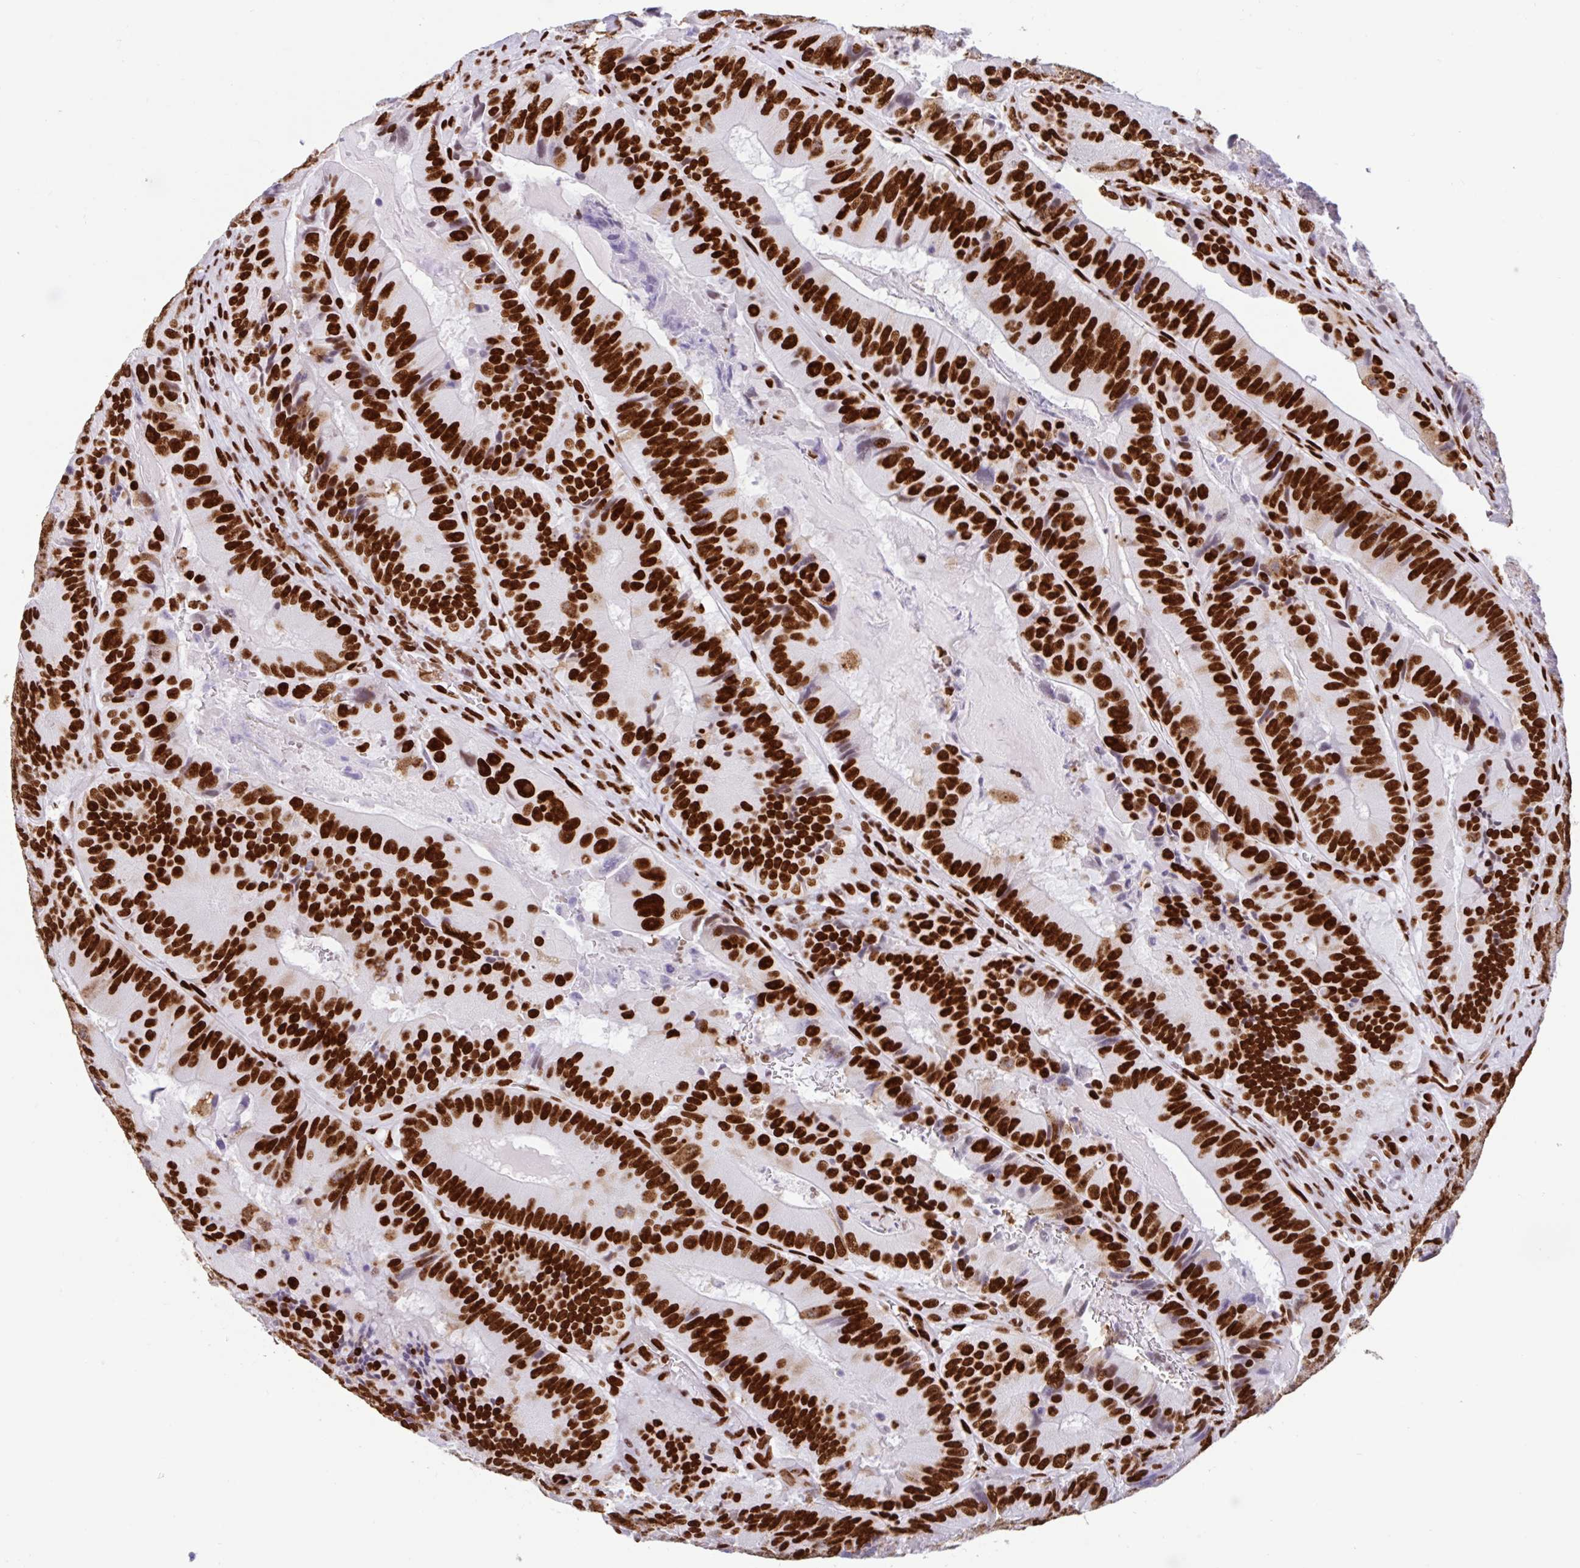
{"staining": {"intensity": "strong", "quantity": ">75%", "location": "nuclear"}, "tissue": "colorectal cancer", "cell_type": "Tumor cells", "image_type": "cancer", "snomed": [{"axis": "morphology", "description": "Adenocarcinoma, NOS"}, {"axis": "topography", "description": "Colon"}], "caption": "Human colorectal adenocarcinoma stained with a protein marker shows strong staining in tumor cells.", "gene": "KHDRBS1", "patient": {"sex": "female", "age": 86}}